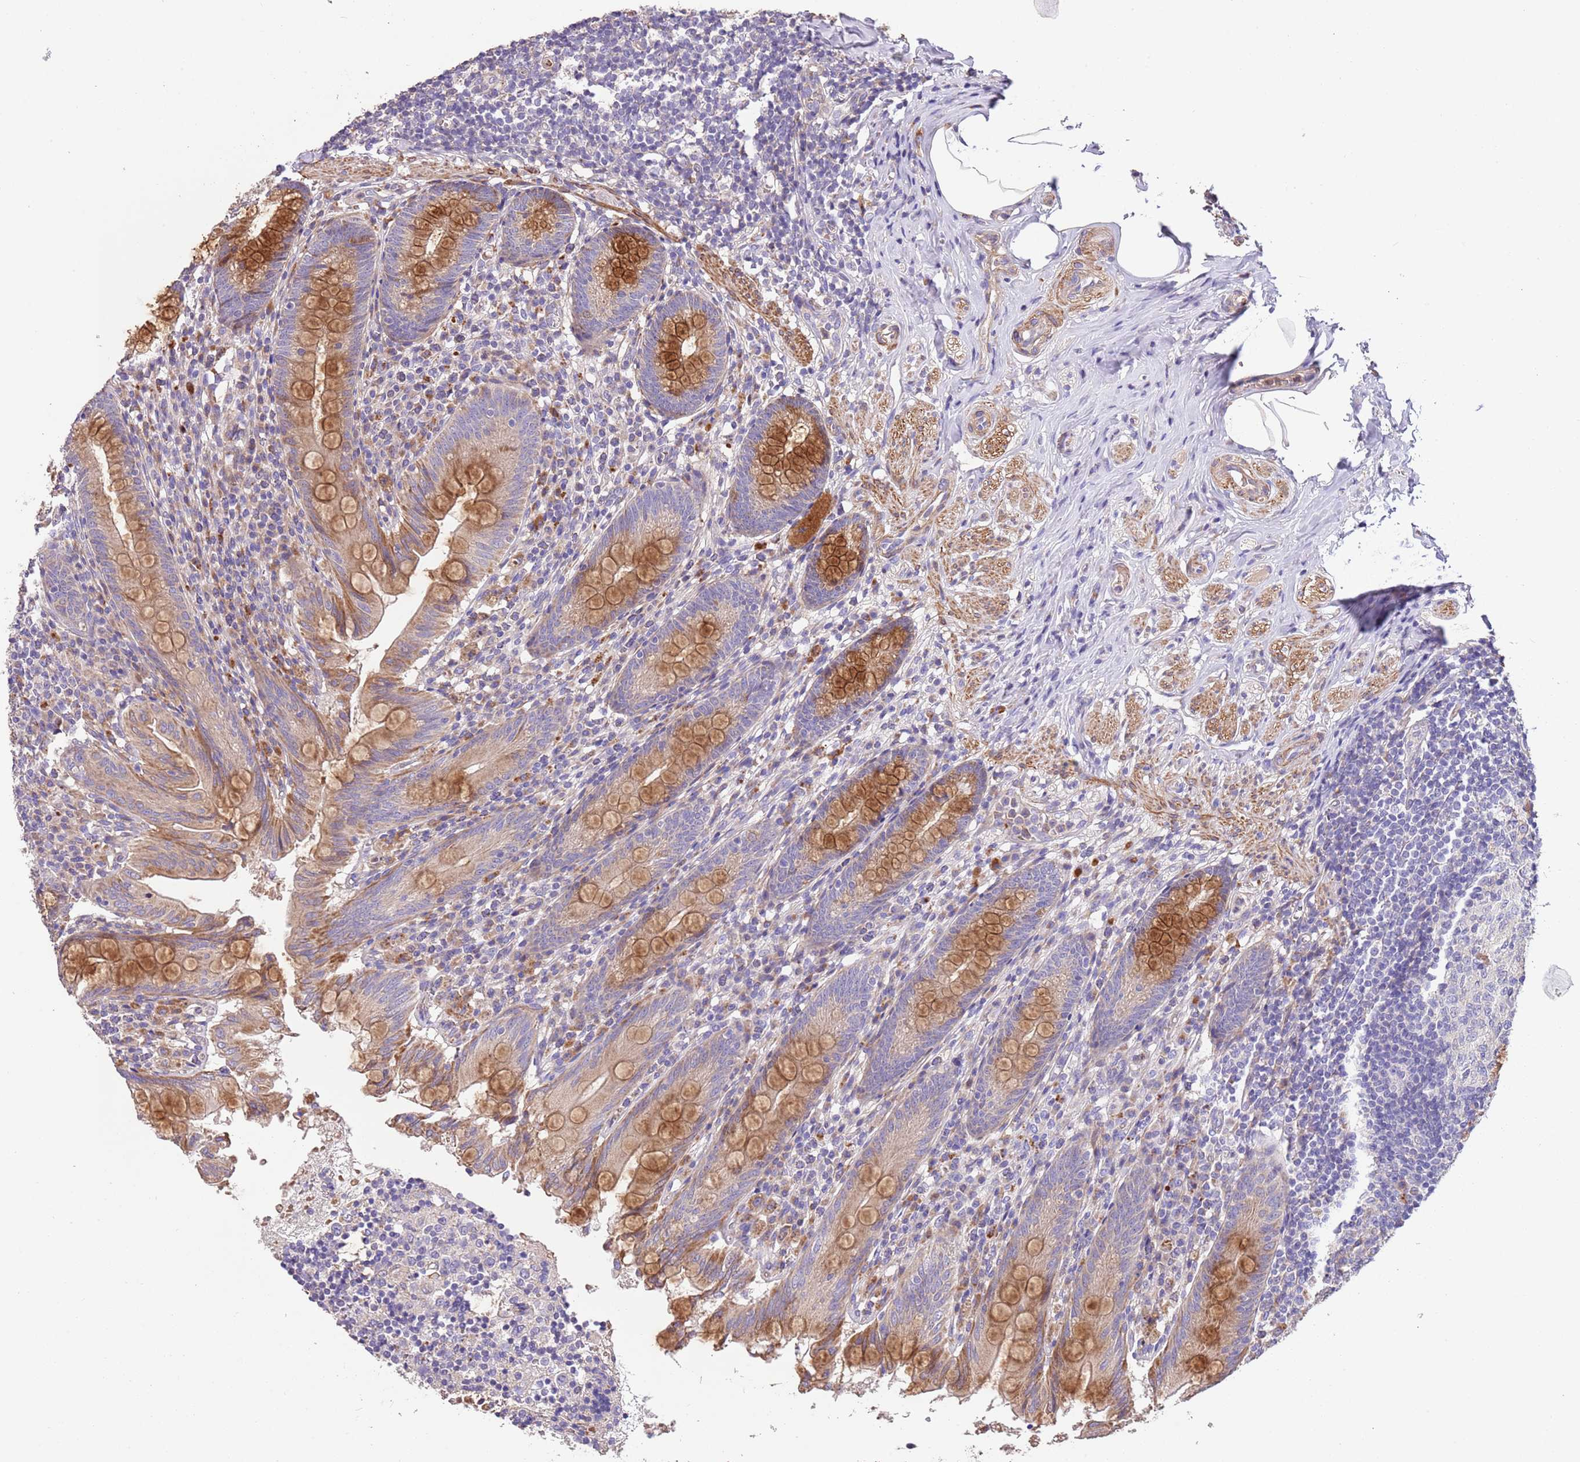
{"staining": {"intensity": "strong", "quantity": ">75%", "location": "cytoplasmic/membranous"}, "tissue": "appendix", "cell_type": "Glandular cells", "image_type": "normal", "snomed": [{"axis": "morphology", "description": "Normal tissue, NOS"}, {"axis": "topography", "description": "Appendix"}], "caption": "IHC micrograph of normal appendix: appendix stained using immunohistochemistry exhibits high levels of strong protein expression localized specifically in the cytoplasmic/membranous of glandular cells, appearing as a cytoplasmic/membranous brown color.", "gene": "PIGA", "patient": {"sex": "male", "age": 55}}